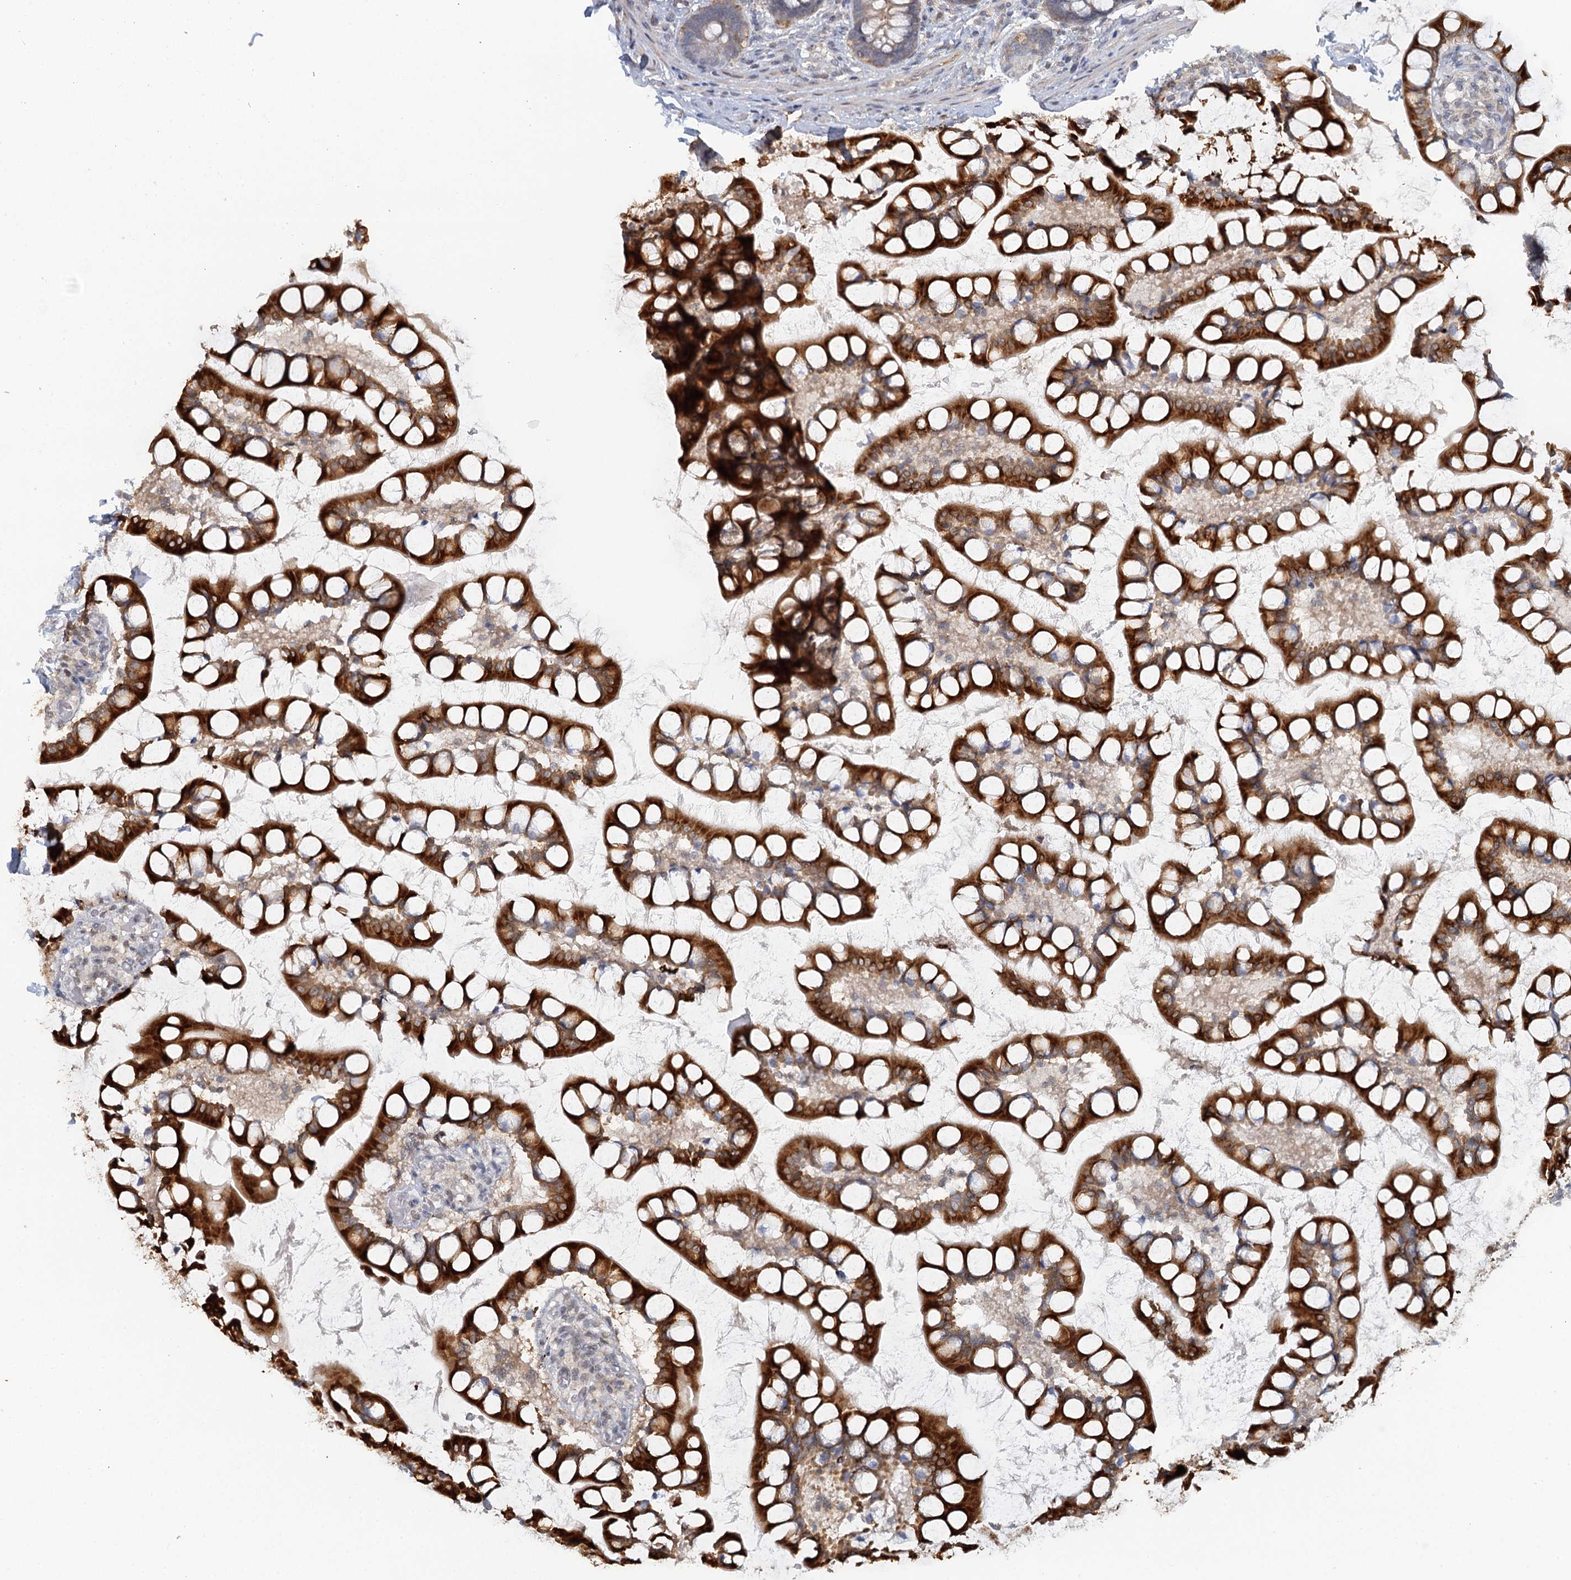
{"staining": {"intensity": "strong", "quantity": ">75%", "location": "cytoplasmic/membranous"}, "tissue": "small intestine", "cell_type": "Glandular cells", "image_type": "normal", "snomed": [{"axis": "morphology", "description": "Normal tissue, NOS"}, {"axis": "topography", "description": "Small intestine"}], "caption": "IHC (DAB (3,3'-diaminobenzidine)) staining of benign small intestine shows strong cytoplasmic/membranous protein staining in about >75% of glandular cells.", "gene": "GPATCH11", "patient": {"sex": "male", "age": 52}}